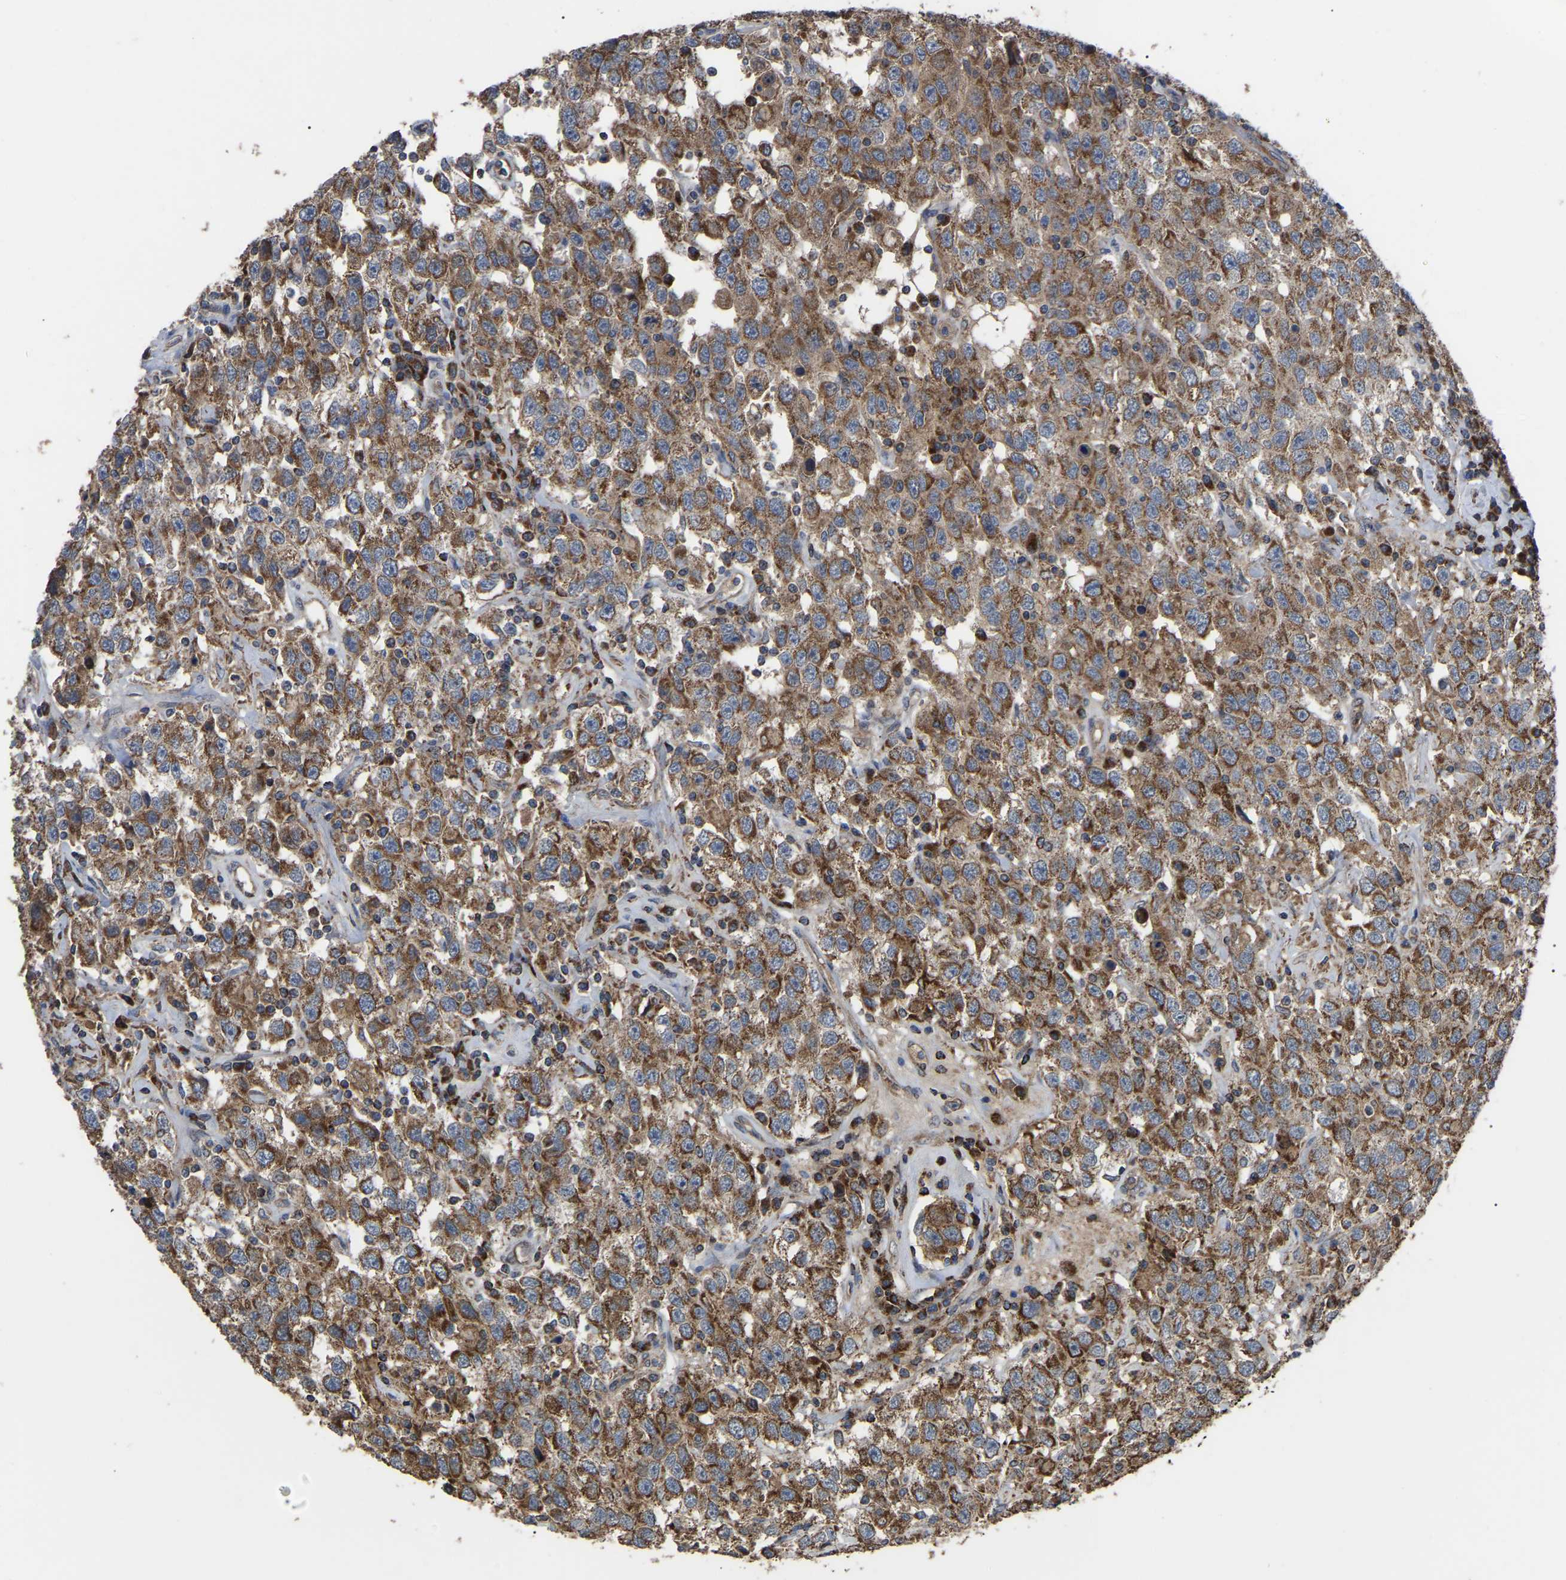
{"staining": {"intensity": "strong", "quantity": "25%-75%", "location": "cytoplasmic/membranous"}, "tissue": "testis cancer", "cell_type": "Tumor cells", "image_type": "cancer", "snomed": [{"axis": "morphology", "description": "Seminoma, NOS"}, {"axis": "topography", "description": "Testis"}], "caption": "Tumor cells exhibit strong cytoplasmic/membranous expression in about 25%-75% of cells in seminoma (testis).", "gene": "GCC1", "patient": {"sex": "male", "age": 41}}